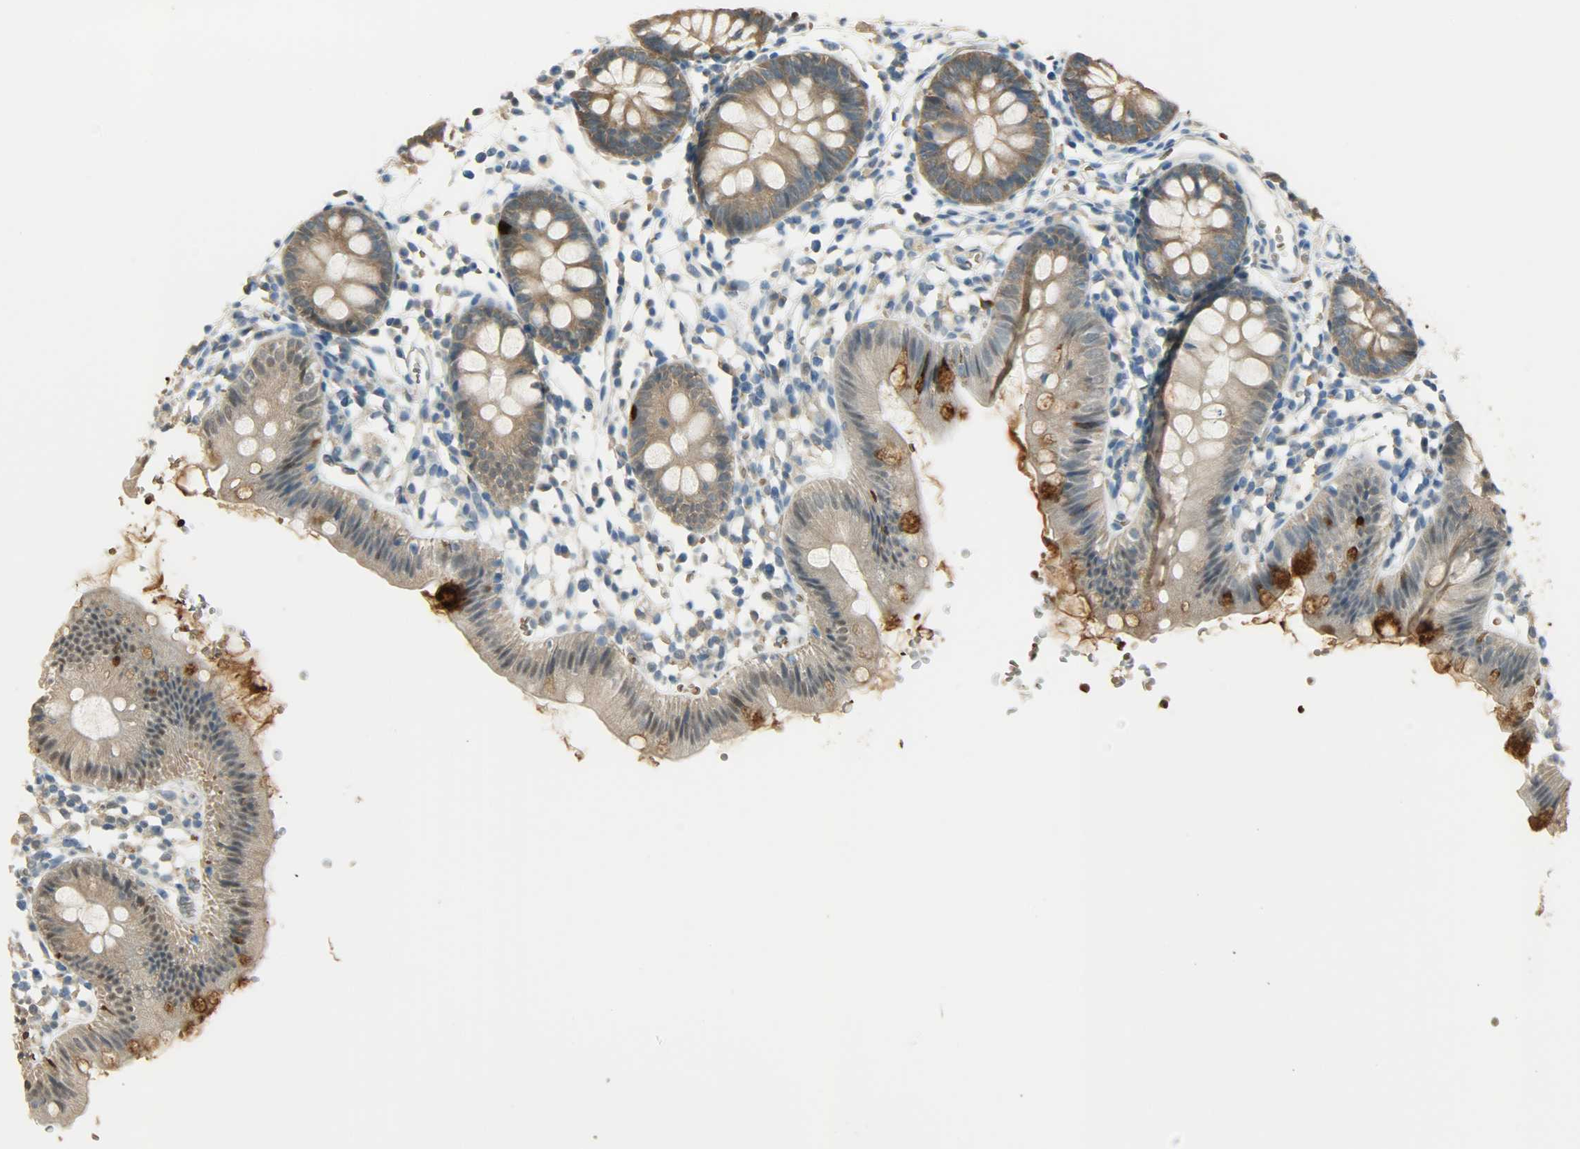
{"staining": {"intensity": "negative", "quantity": "none", "location": "none"}, "tissue": "colon", "cell_type": "Endothelial cells", "image_type": "normal", "snomed": [{"axis": "morphology", "description": "Normal tissue, NOS"}, {"axis": "topography", "description": "Colon"}], "caption": "Immunohistochemistry (IHC) image of benign colon: colon stained with DAB (3,3'-diaminobenzidine) reveals no significant protein staining in endothelial cells.", "gene": "PRMT5", "patient": {"sex": "male", "age": 14}}